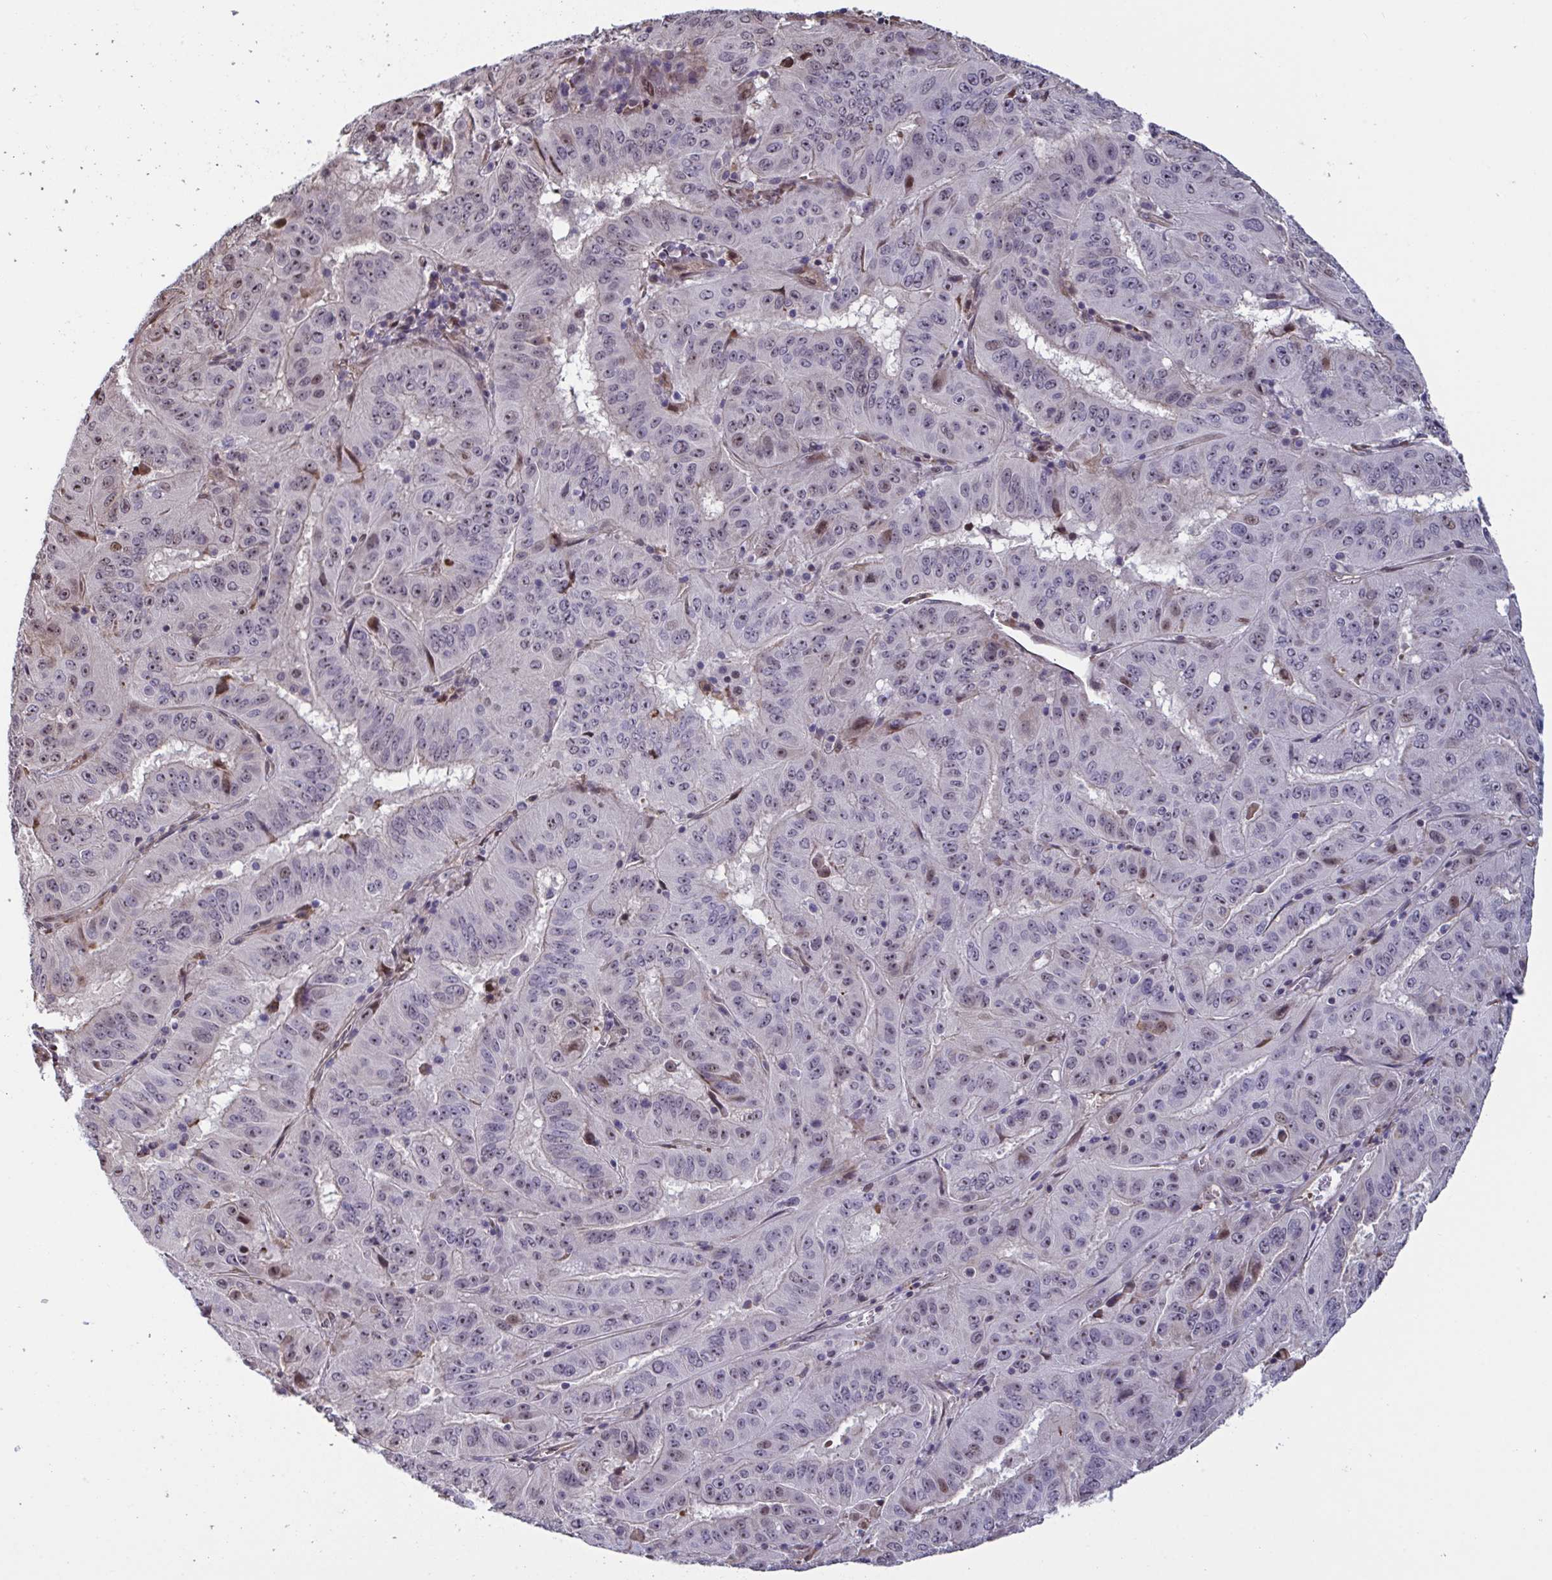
{"staining": {"intensity": "weak", "quantity": "<25%", "location": "nuclear"}, "tissue": "pancreatic cancer", "cell_type": "Tumor cells", "image_type": "cancer", "snomed": [{"axis": "morphology", "description": "Adenocarcinoma, NOS"}, {"axis": "topography", "description": "Pancreas"}], "caption": "An IHC image of pancreatic cancer is shown. There is no staining in tumor cells of pancreatic cancer.", "gene": "PELI2", "patient": {"sex": "male", "age": 63}}